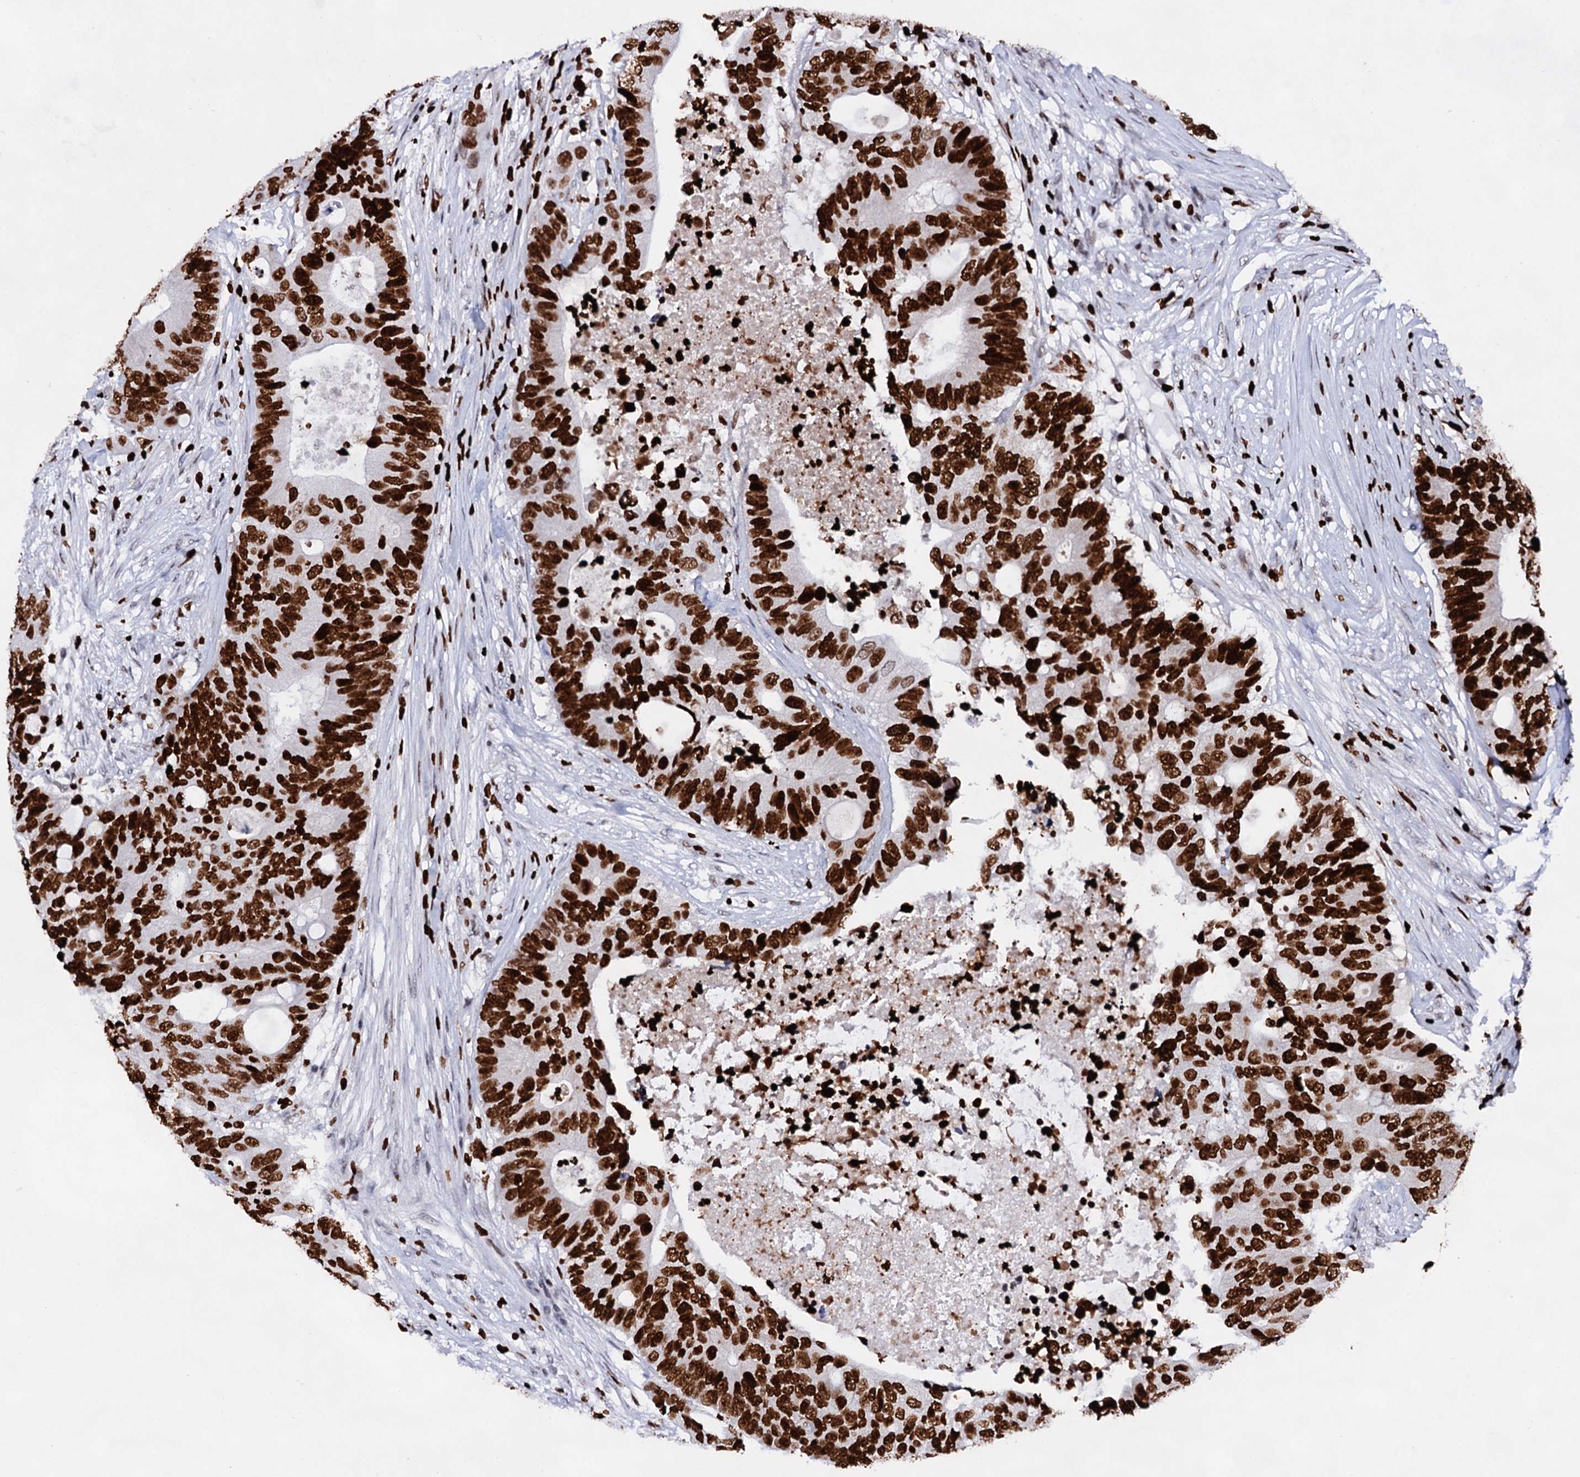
{"staining": {"intensity": "strong", "quantity": ">75%", "location": "nuclear"}, "tissue": "colorectal cancer", "cell_type": "Tumor cells", "image_type": "cancer", "snomed": [{"axis": "morphology", "description": "Adenocarcinoma, NOS"}, {"axis": "topography", "description": "Colon"}], "caption": "Brown immunohistochemical staining in colorectal cancer exhibits strong nuclear expression in approximately >75% of tumor cells.", "gene": "HMGB2", "patient": {"sex": "male", "age": 71}}